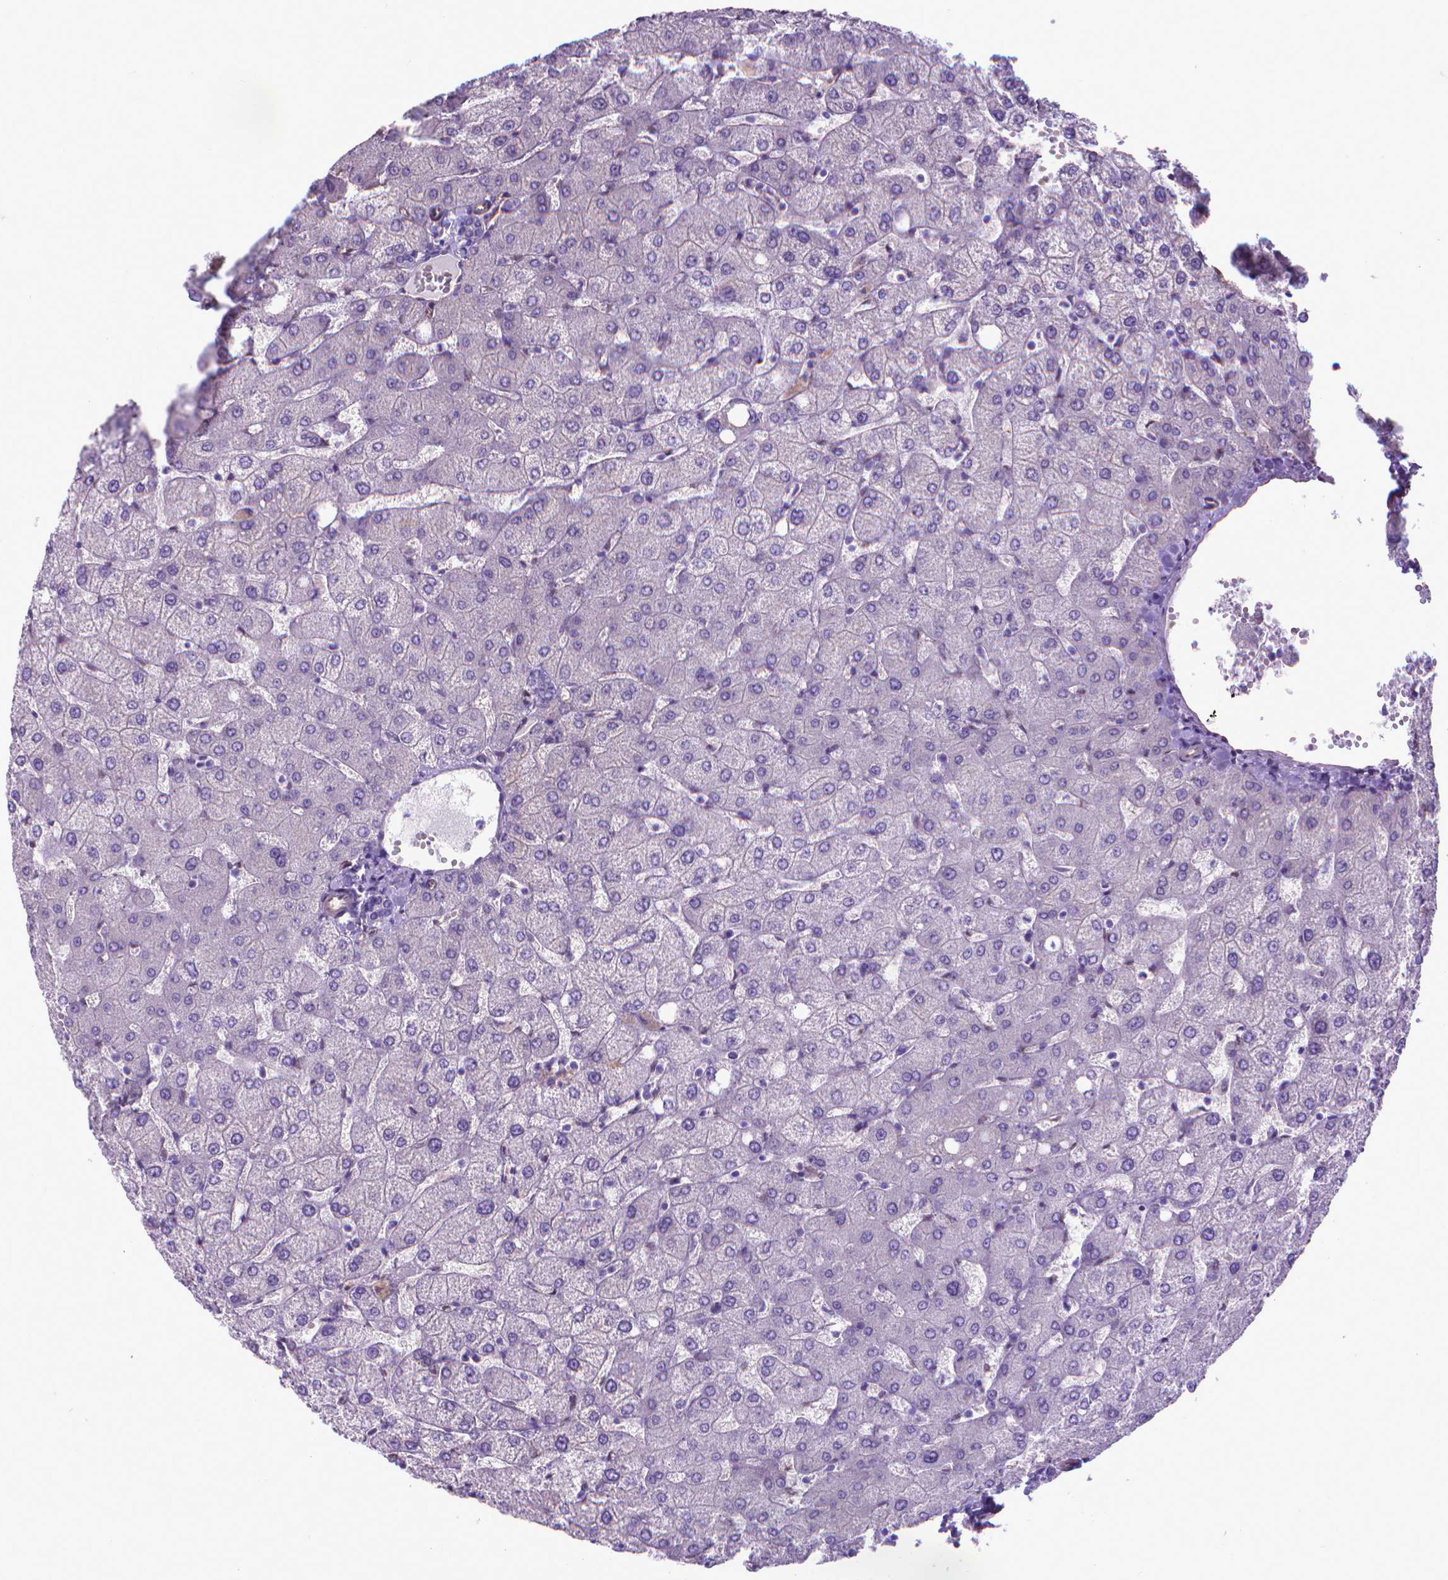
{"staining": {"intensity": "negative", "quantity": "none", "location": "none"}, "tissue": "liver", "cell_type": "Cholangiocytes", "image_type": "normal", "snomed": [{"axis": "morphology", "description": "Normal tissue, NOS"}, {"axis": "topography", "description": "Liver"}], "caption": "Immunohistochemistry image of unremarkable liver: human liver stained with DAB reveals no significant protein positivity in cholangiocytes. (Immunohistochemistry, brightfield microscopy, high magnification).", "gene": "CLIC4", "patient": {"sex": "female", "age": 54}}